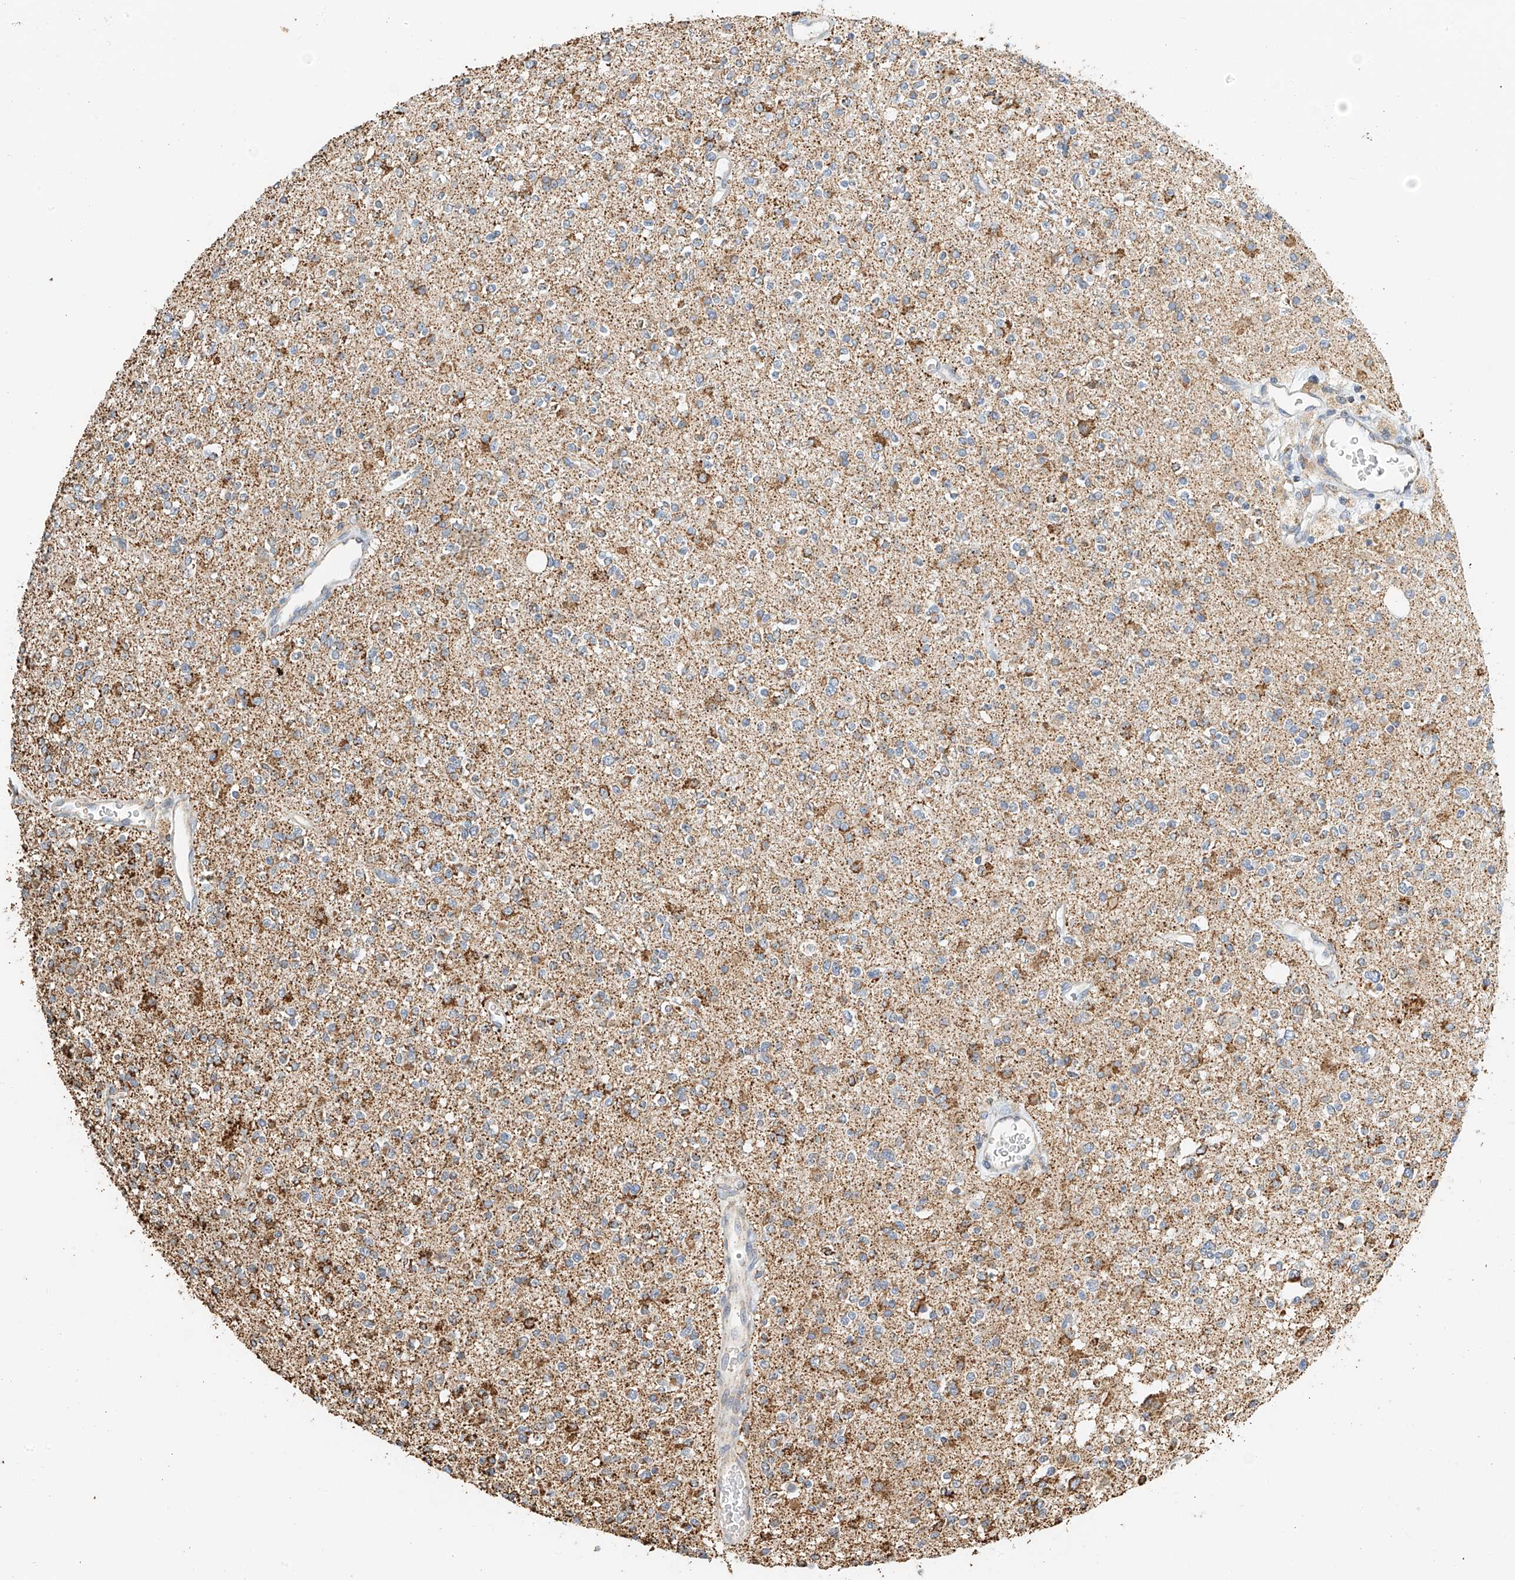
{"staining": {"intensity": "moderate", "quantity": "<25%", "location": "cytoplasmic/membranous"}, "tissue": "glioma", "cell_type": "Tumor cells", "image_type": "cancer", "snomed": [{"axis": "morphology", "description": "Glioma, malignant, High grade"}, {"axis": "topography", "description": "Brain"}], "caption": "Human high-grade glioma (malignant) stained for a protein (brown) reveals moderate cytoplasmic/membranous positive staining in approximately <25% of tumor cells.", "gene": "YIPF7", "patient": {"sex": "male", "age": 34}}